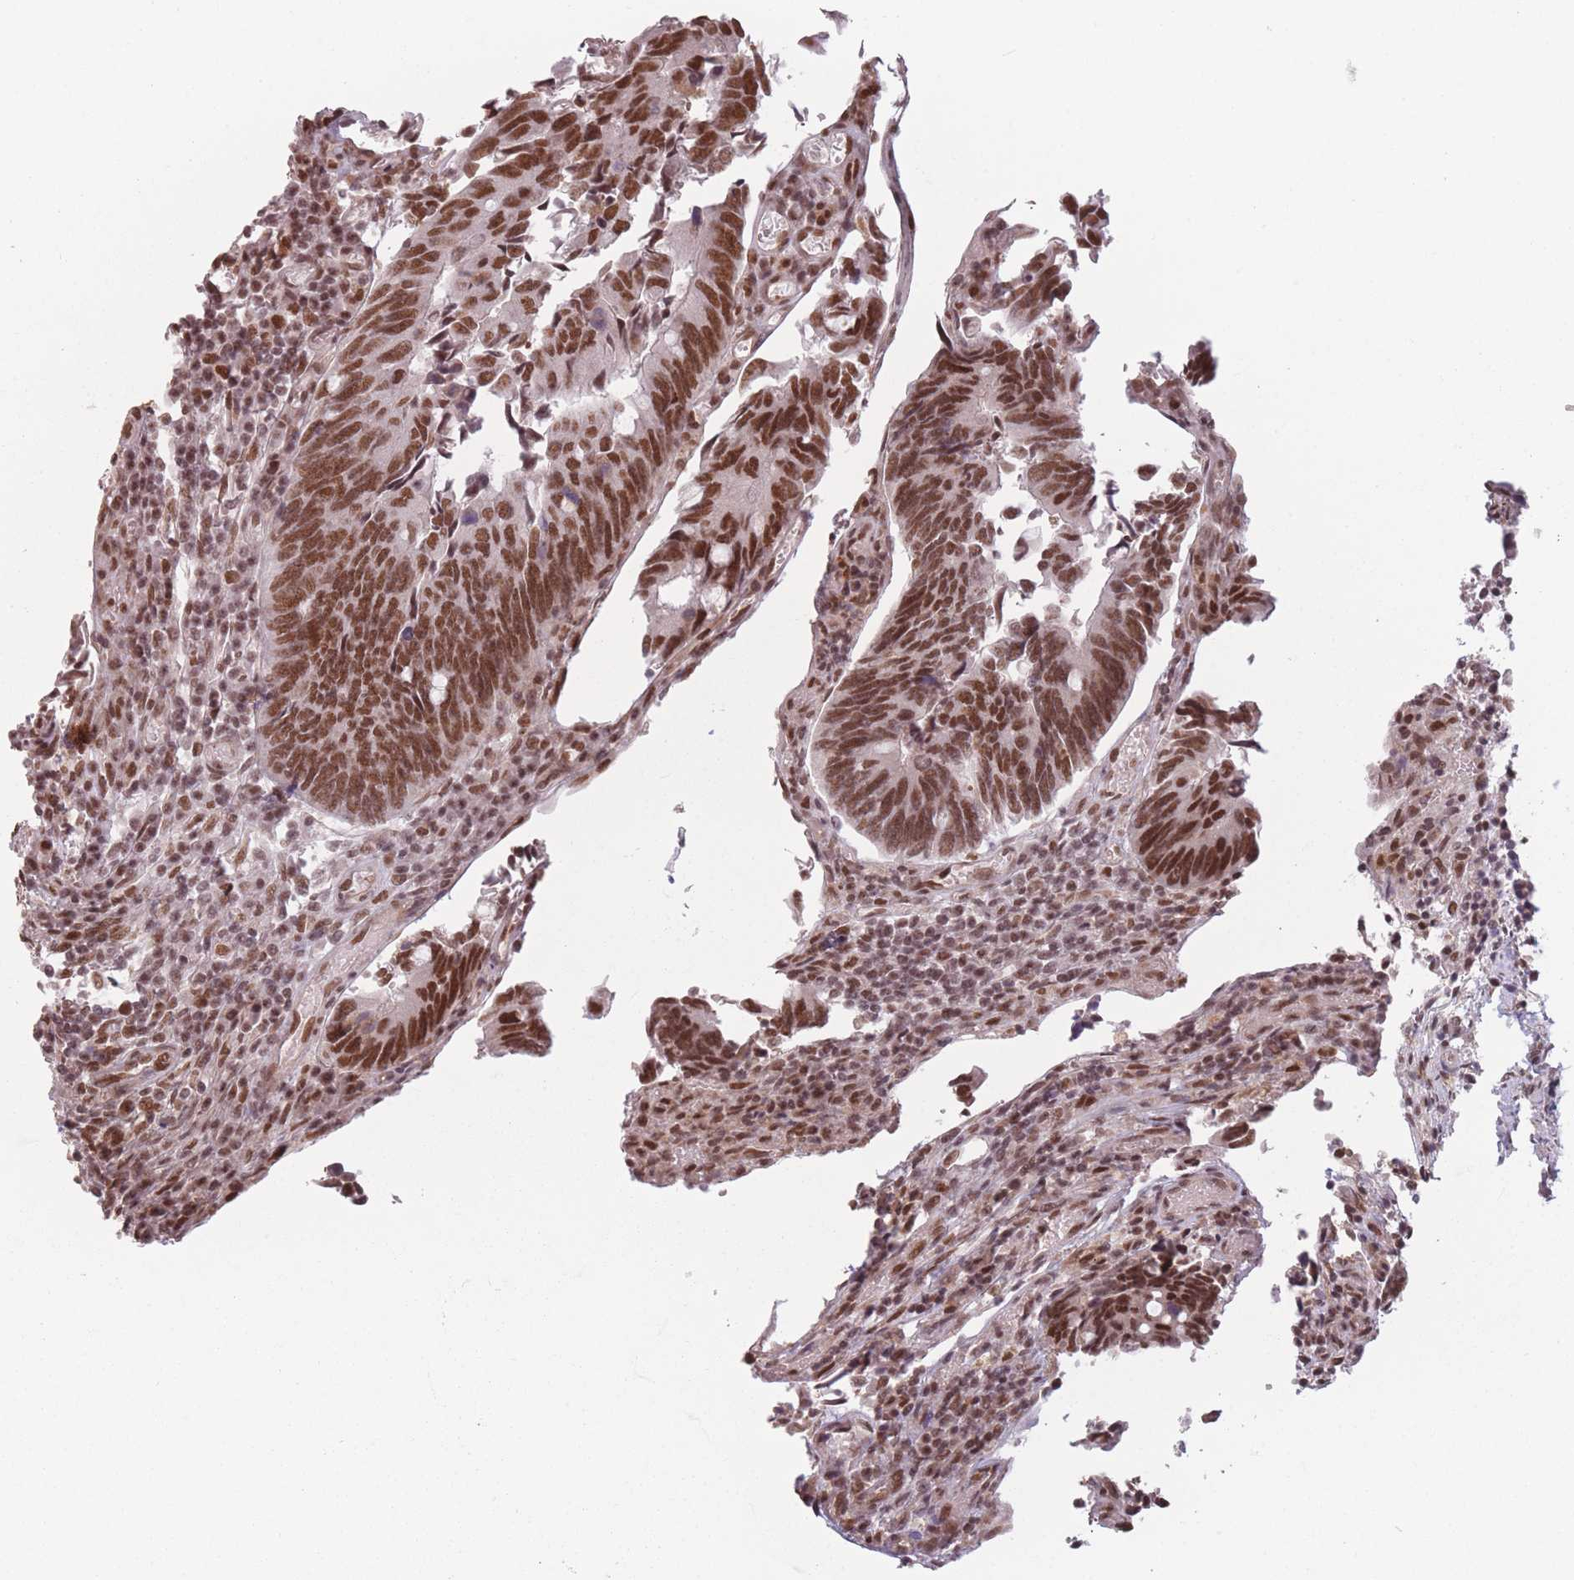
{"staining": {"intensity": "strong", "quantity": ">75%", "location": "nuclear"}, "tissue": "colorectal cancer", "cell_type": "Tumor cells", "image_type": "cancer", "snomed": [{"axis": "morphology", "description": "Adenocarcinoma, NOS"}, {"axis": "topography", "description": "Colon"}], "caption": "Colorectal cancer (adenocarcinoma) tissue reveals strong nuclear positivity in approximately >75% of tumor cells The staining was performed using DAB to visualize the protein expression in brown, while the nuclei were stained in blue with hematoxylin (Magnification: 20x).", "gene": "SUPT6H", "patient": {"sex": "male", "age": 87}}